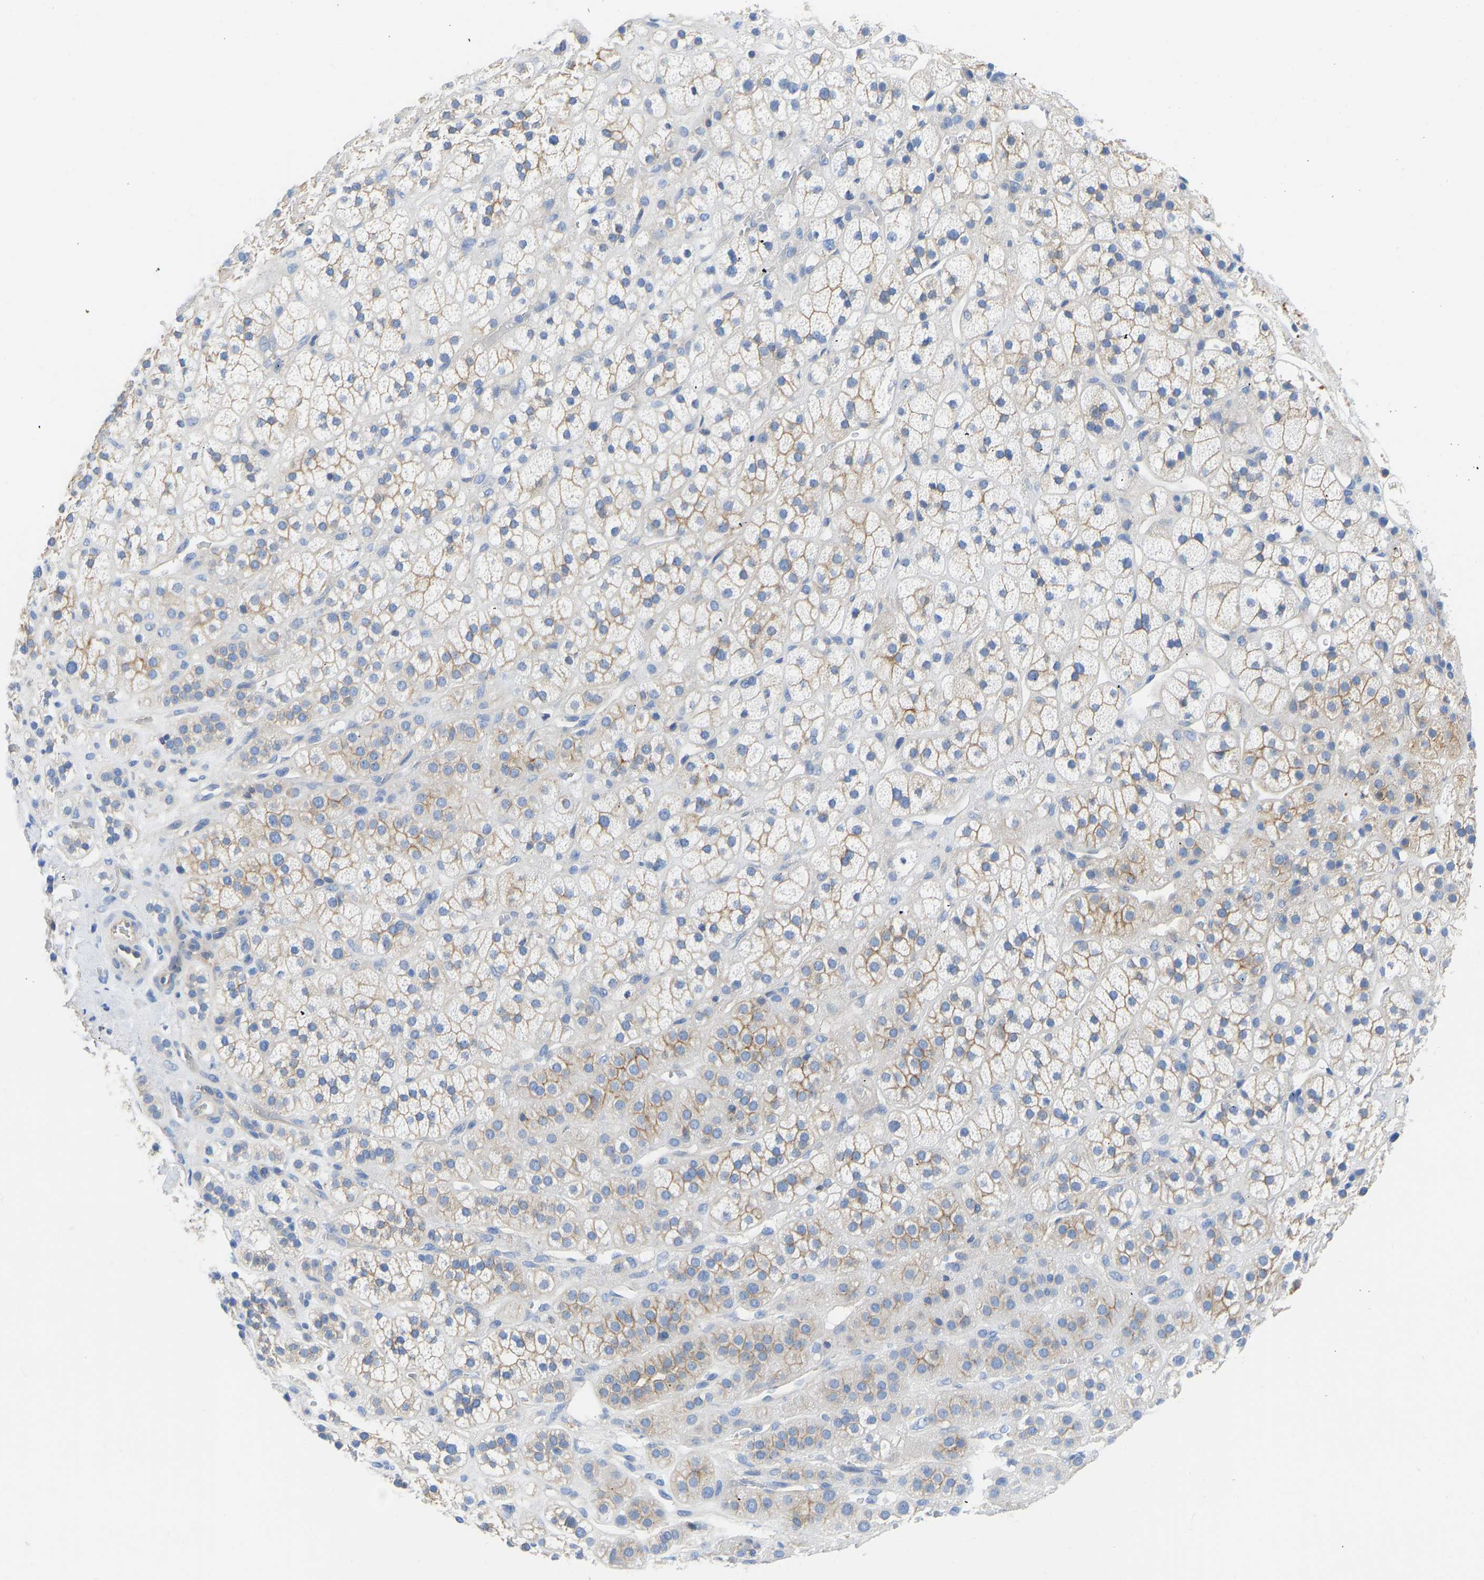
{"staining": {"intensity": "moderate", "quantity": "25%-75%", "location": "cytoplasmic/membranous"}, "tissue": "adrenal gland", "cell_type": "Glandular cells", "image_type": "normal", "snomed": [{"axis": "morphology", "description": "Normal tissue, NOS"}, {"axis": "topography", "description": "Adrenal gland"}], "caption": "This photomicrograph exhibits IHC staining of benign human adrenal gland, with medium moderate cytoplasmic/membranous positivity in about 25%-75% of glandular cells.", "gene": "CHAD", "patient": {"sex": "male", "age": 56}}